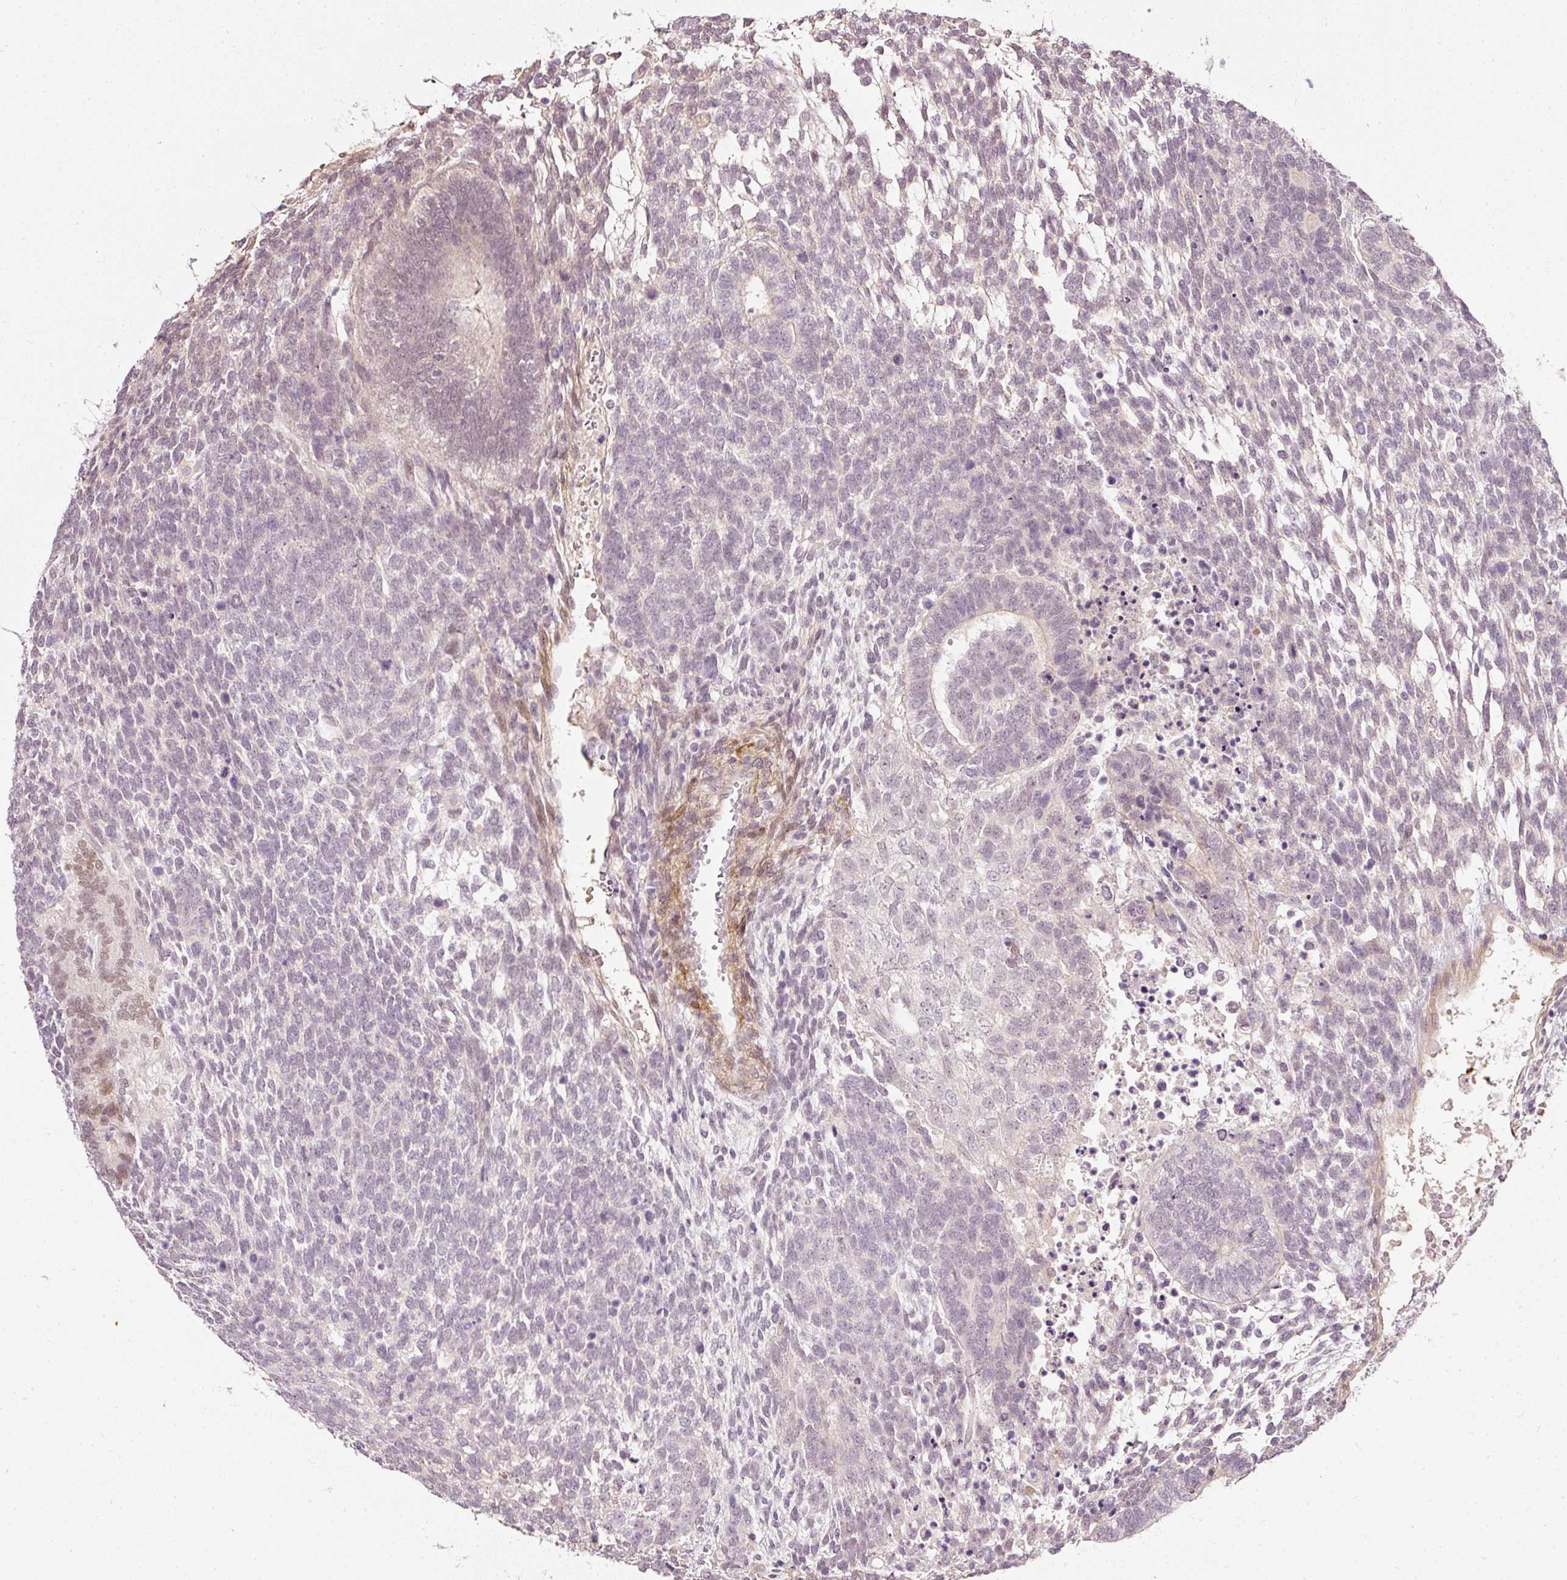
{"staining": {"intensity": "negative", "quantity": "none", "location": "none"}, "tissue": "testis cancer", "cell_type": "Tumor cells", "image_type": "cancer", "snomed": [{"axis": "morphology", "description": "Carcinoma, Embryonal, NOS"}, {"axis": "topography", "description": "Testis"}], "caption": "Embryonal carcinoma (testis) was stained to show a protein in brown. There is no significant staining in tumor cells.", "gene": "TOGARAM1", "patient": {"sex": "male", "age": 23}}